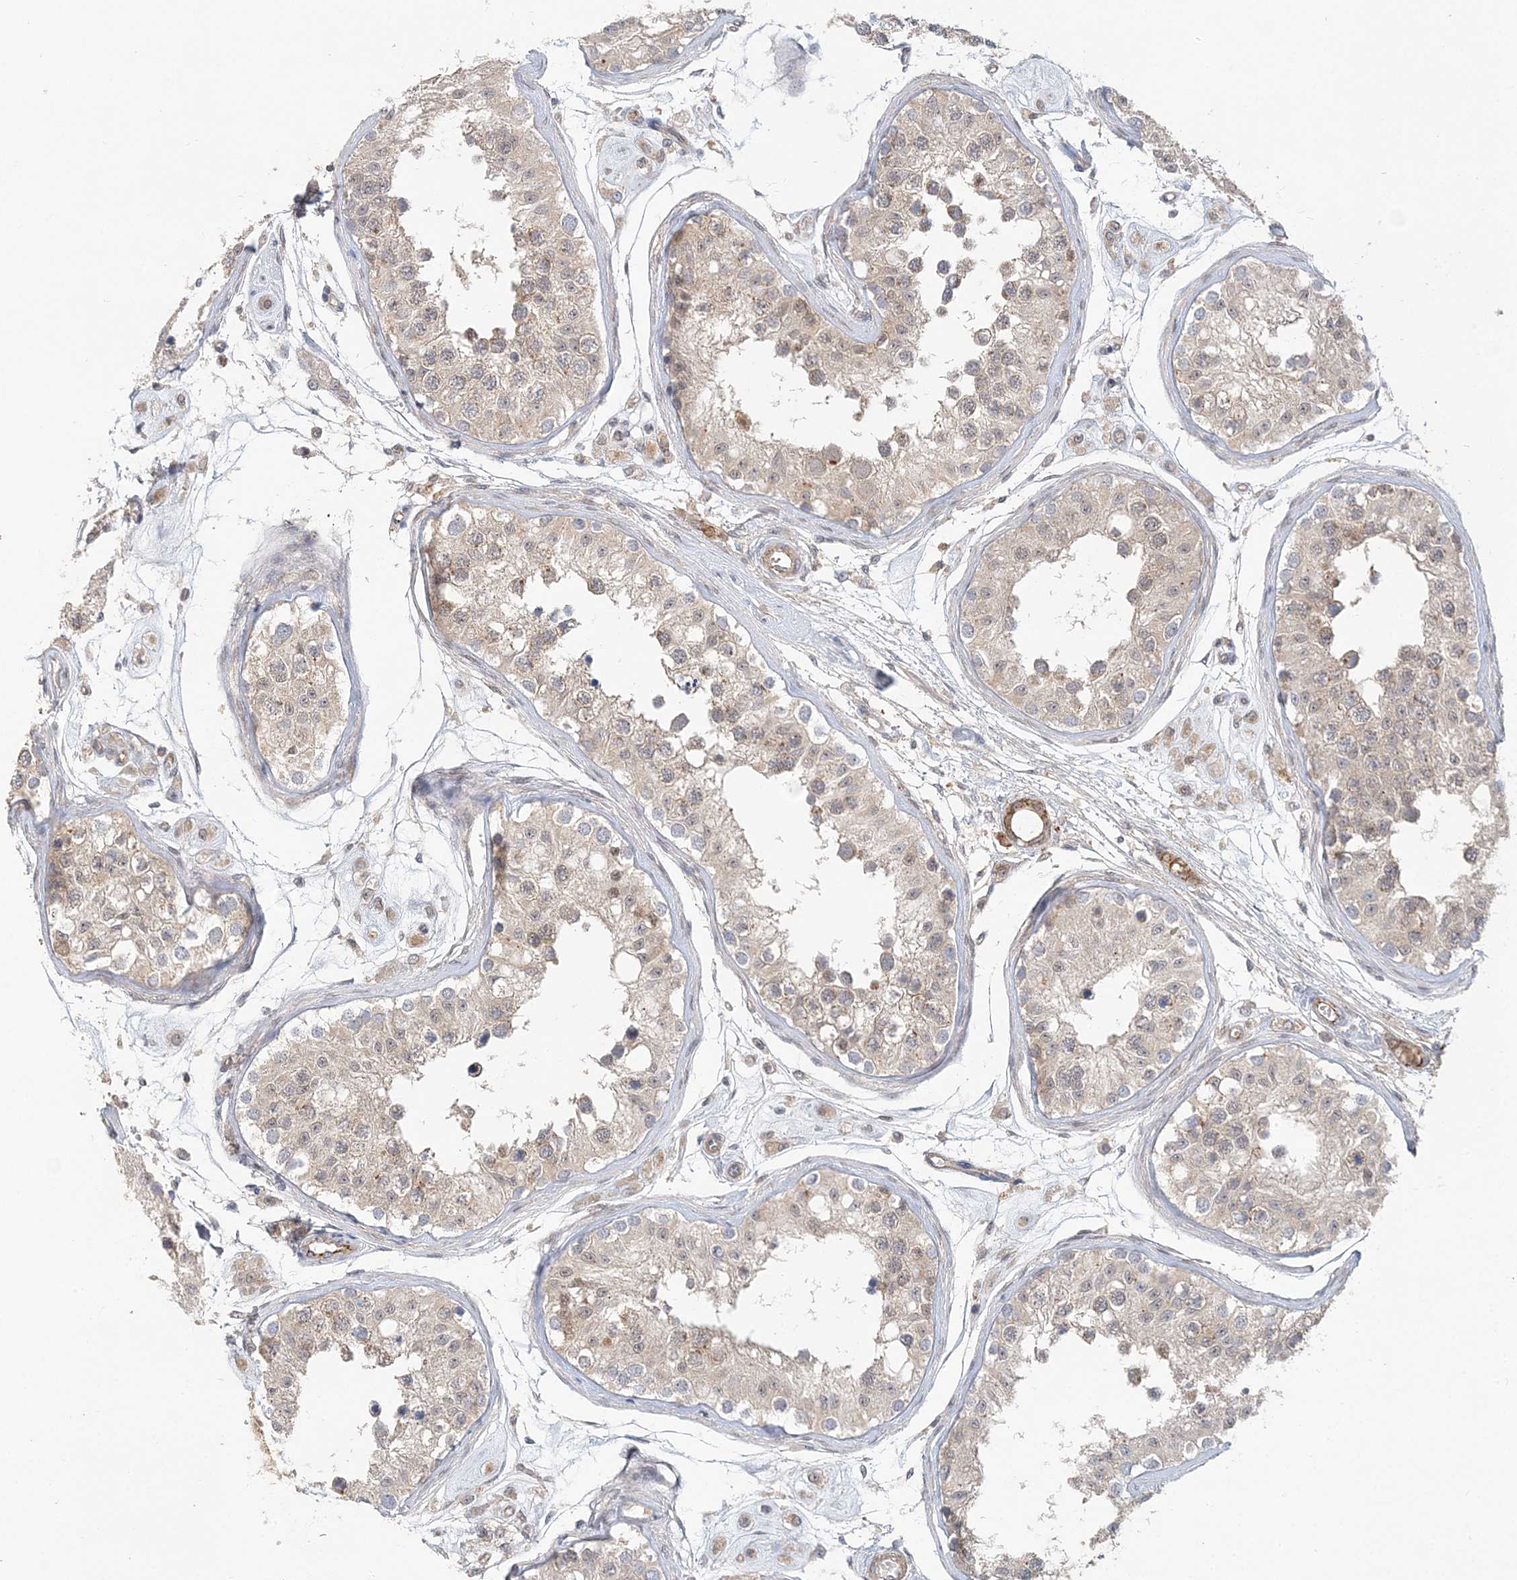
{"staining": {"intensity": "weak", "quantity": "25%-75%", "location": "cytoplasmic/membranous"}, "tissue": "testis", "cell_type": "Cells in seminiferous ducts", "image_type": "normal", "snomed": [{"axis": "morphology", "description": "Normal tissue, NOS"}, {"axis": "morphology", "description": "Adenocarcinoma, metastatic, NOS"}, {"axis": "topography", "description": "Testis"}], "caption": "Brown immunohistochemical staining in normal human testis displays weak cytoplasmic/membranous expression in about 25%-75% of cells in seminiferous ducts.", "gene": "MAT2B", "patient": {"sex": "male", "age": 26}}